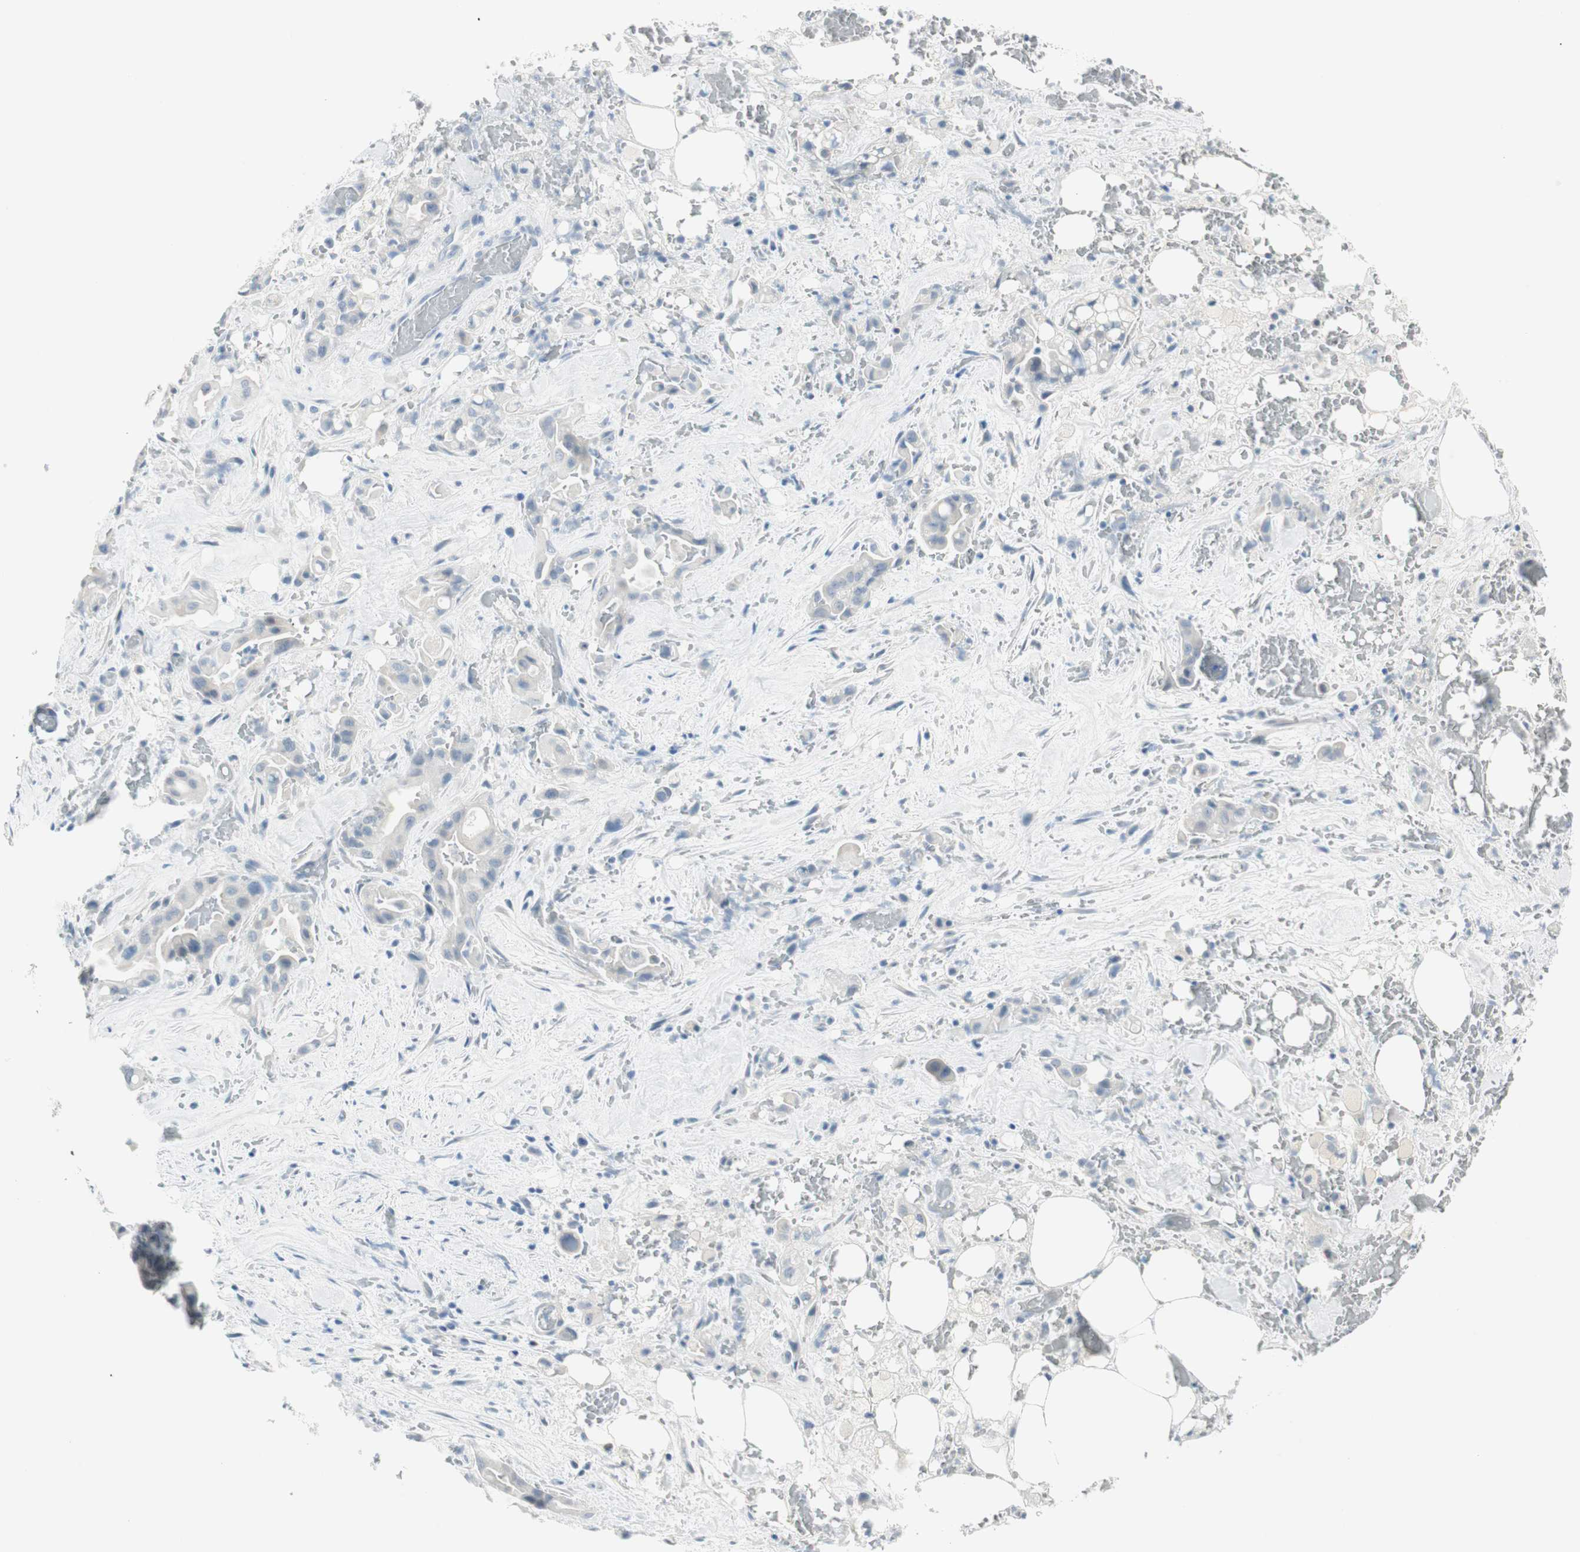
{"staining": {"intensity": "negative", "quantity": "none", "location": "none"}, "tissue": "liver cancer", "cell_type": "Tumor cells", "image_type": "cancer", "snomed": [{"axis": "morphology", "description": "Cholangiocarcinoma"}, {"axis": "topography", "description": "Liver"}], "caption": "Liver cancer (cholangiocarcinoma) was stained to show a protein in brown. There is no significant expression in tumor cells. The staining was performed using DAB (3,3'-diaminobenzidine) to visualize the protein expression in brown, while the nuclei were stained in blue with hematoxylin (Magnification: 20x).", "gene": "MLLT10", "patient": {"sex": "female", "age": 68}}